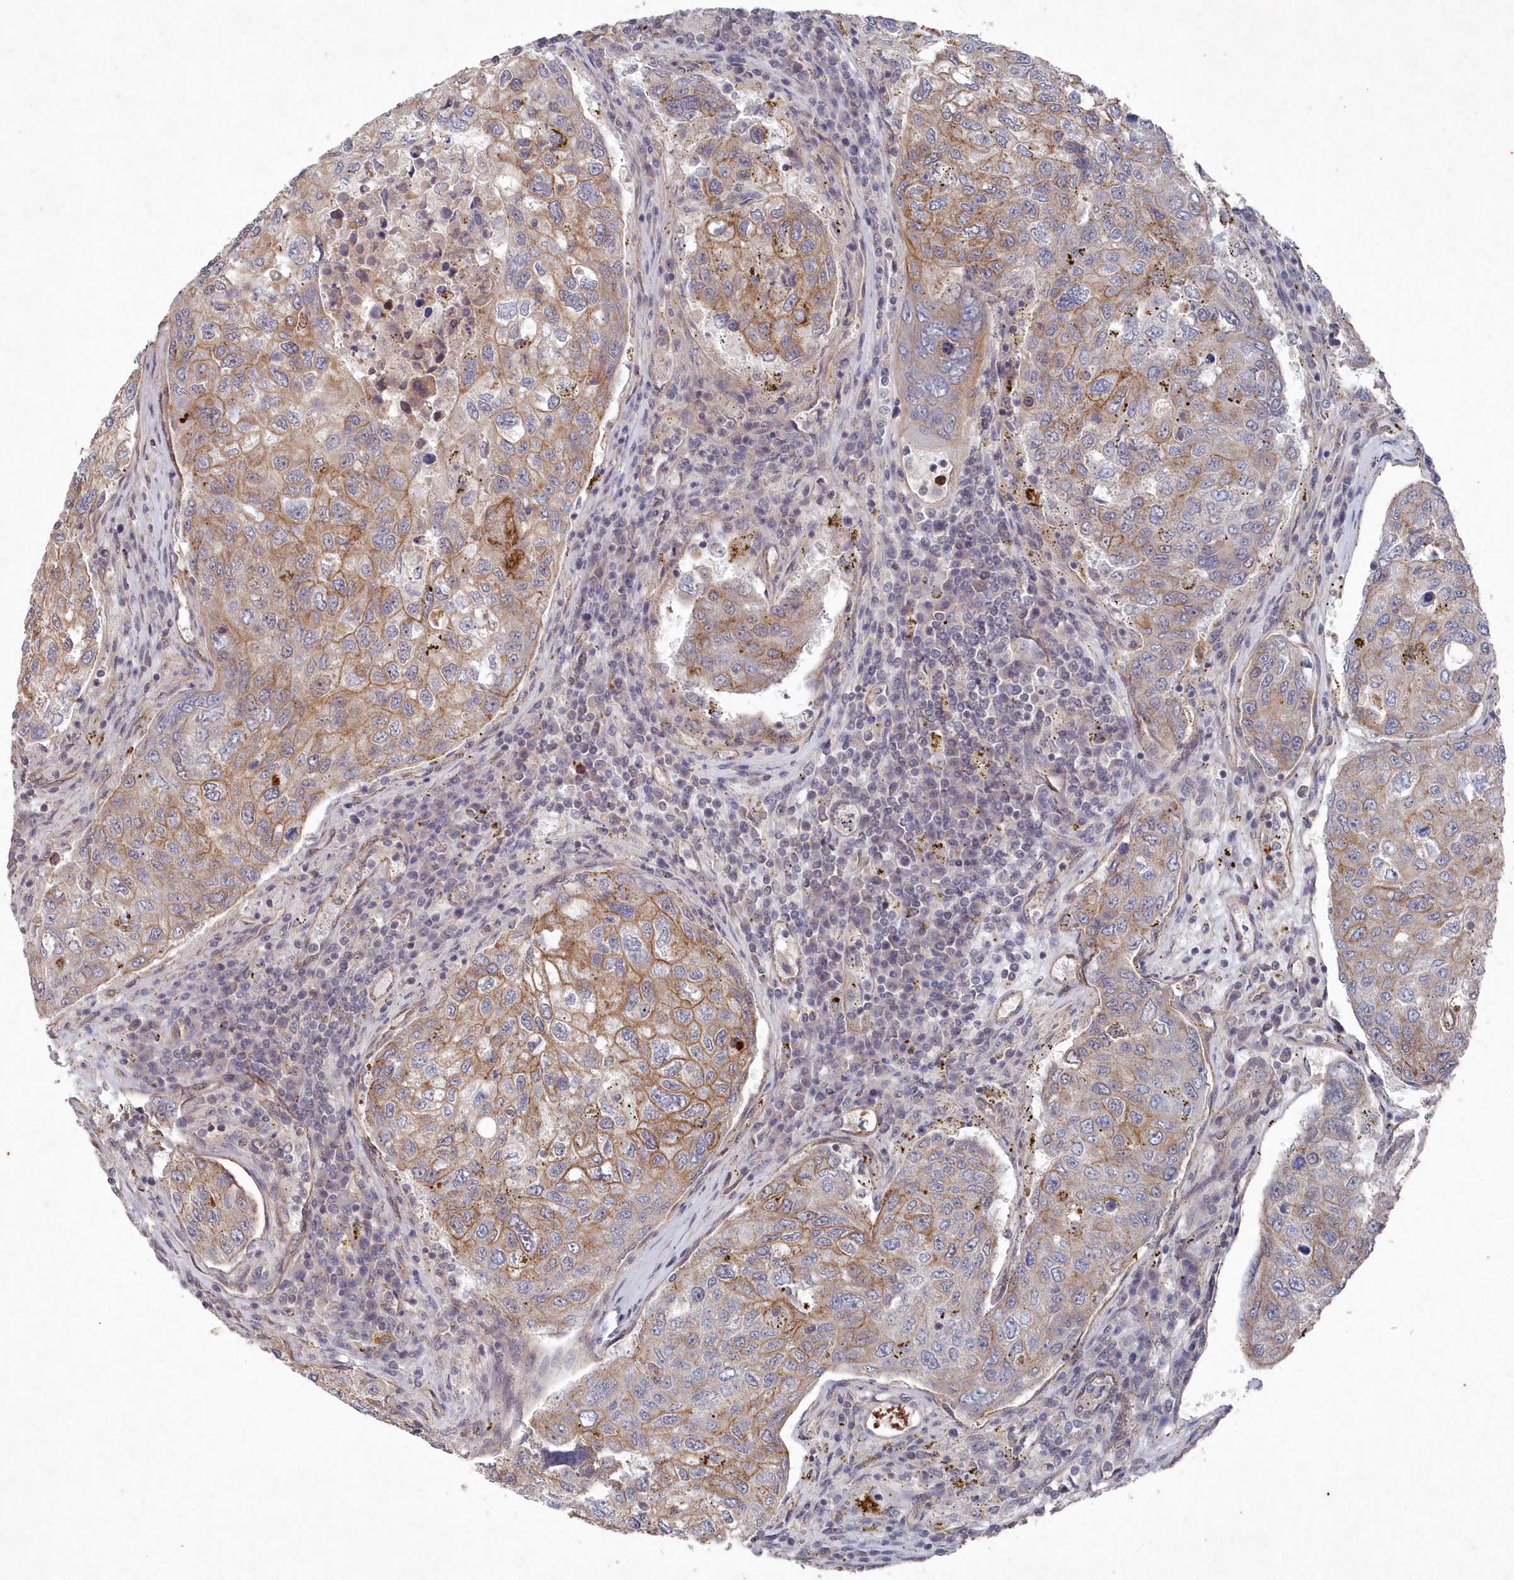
{"staining": {"intensity": "moderate", "quantity": "25%-75%", "location": "cytoplasmic/membranous"}, "tissue": "urothelial cancer", "cell_type": "Tumor cells", "image_type": "cancer", "snomed": [{"axis": "morphology", "description": "Urothelial carcinoma, High grade"}, {"axis": "topography", "description": "Lymph node"}, {"axis": "topography", "description": "Urinary bladder"}], "caption": "Immunohistochemical staining of human urothelial carcinoma (high-grade) reveals medium levels of moderate cytoplasmic/membranous protein expression in about 25%-75% of tumor cells.", "gene": "VSIG2", "patient": {"sex": "male", "age": 51}}